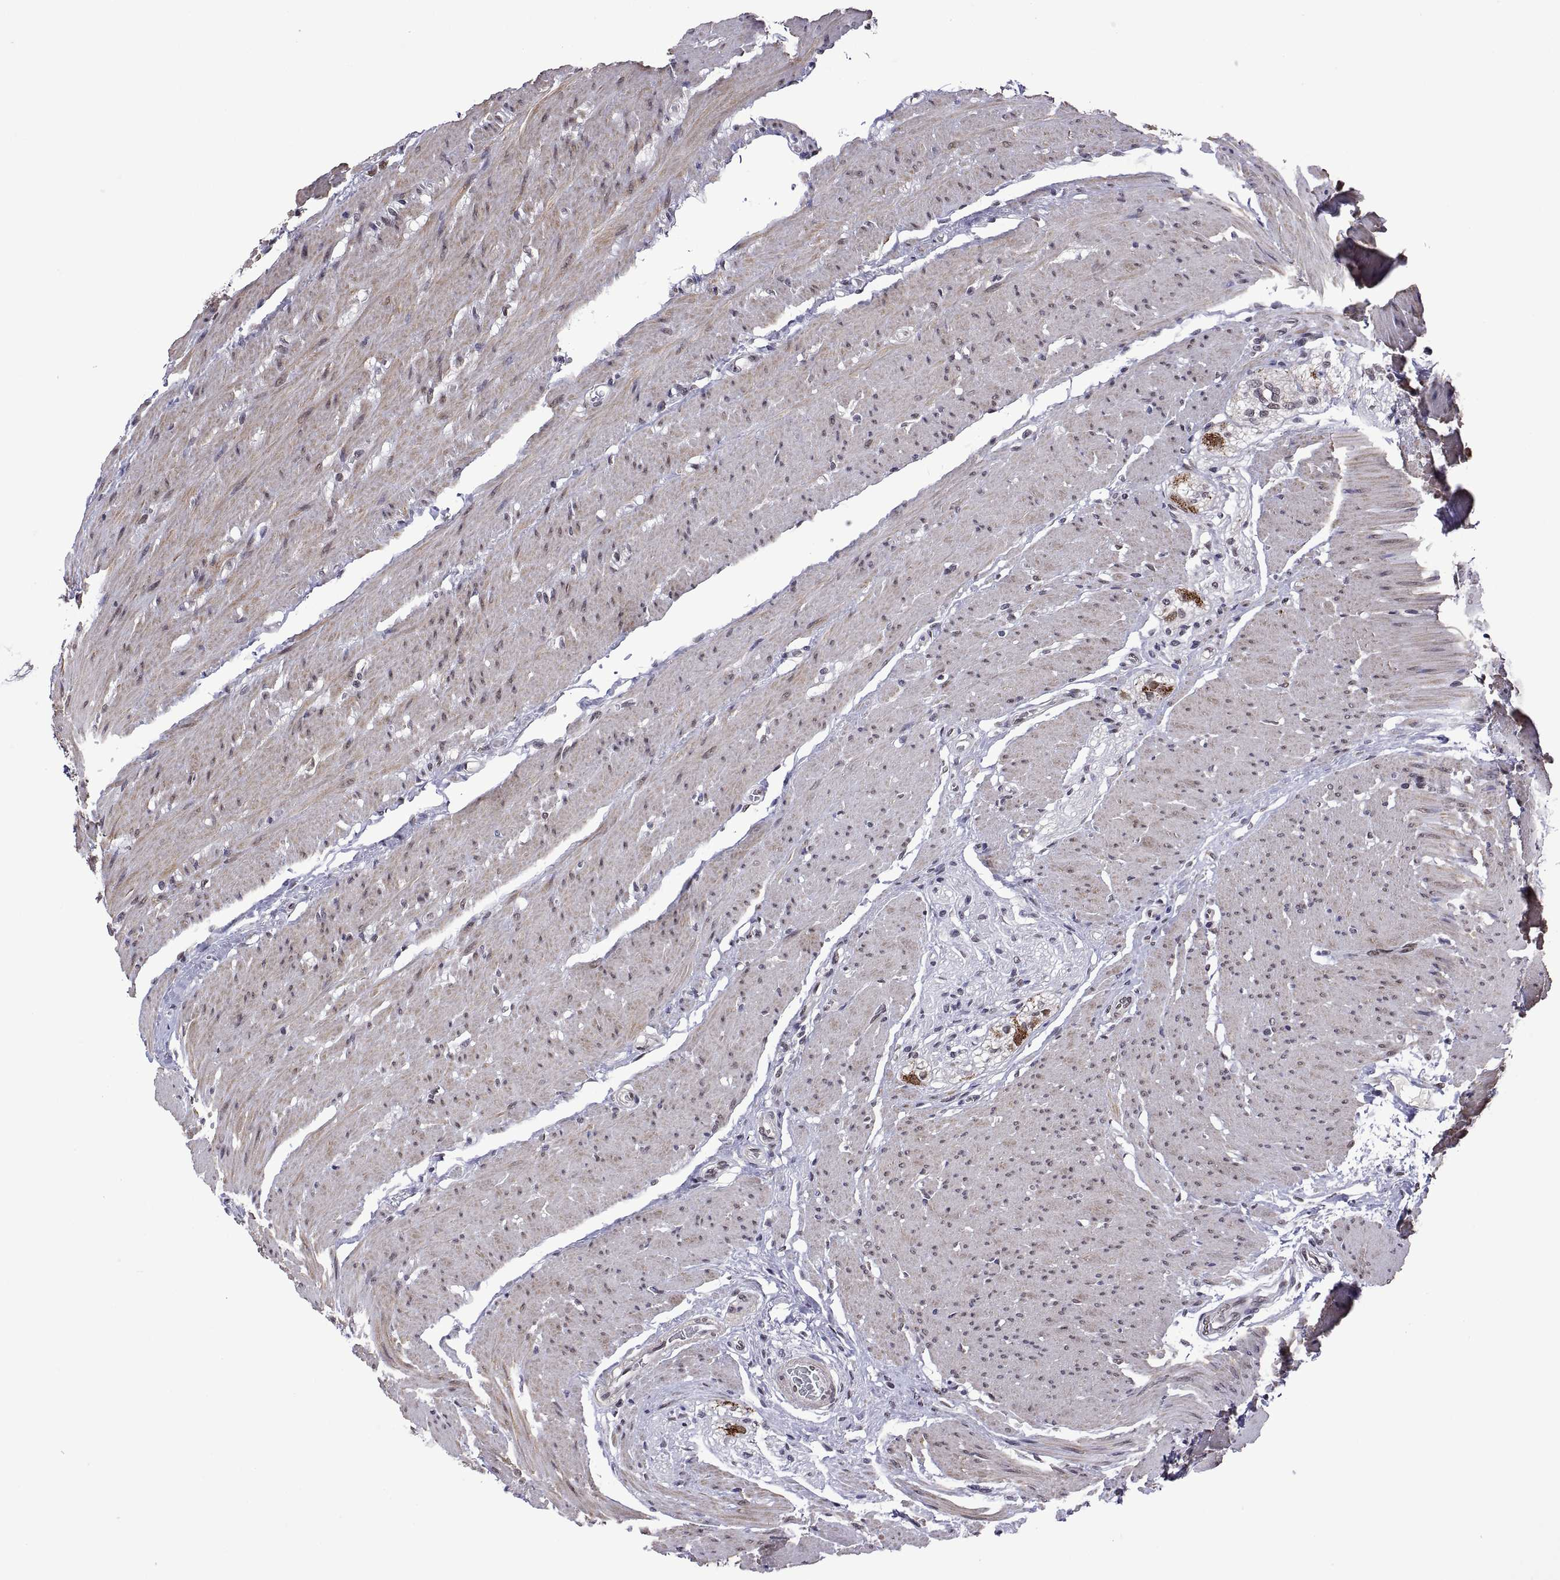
{"staining": {"intensity": "weak", "quantity": "25%-75%", "location": "cytoplasmic/membranous"}, "tissue": "colon", "cell_type": "Endothelial cells", "image_type": "normal", "snomed": [{"axis": "morphology", "description": "Normal tissue, NOS"}, {"axis": "topography", "description": "Colon"}], "caption": "Immunohistochemical staining of normal colon exhibits 25%-75% levels of weak cytoplasmic/membranous protein positivity in approximately 25%-75% of endothelial cells. Immunohistochemistry (ihc) stains the protein in brown and the nuclei are stained blue.", "gene": "NR4A1", "patient": {"sex": "female", "age": 65}}